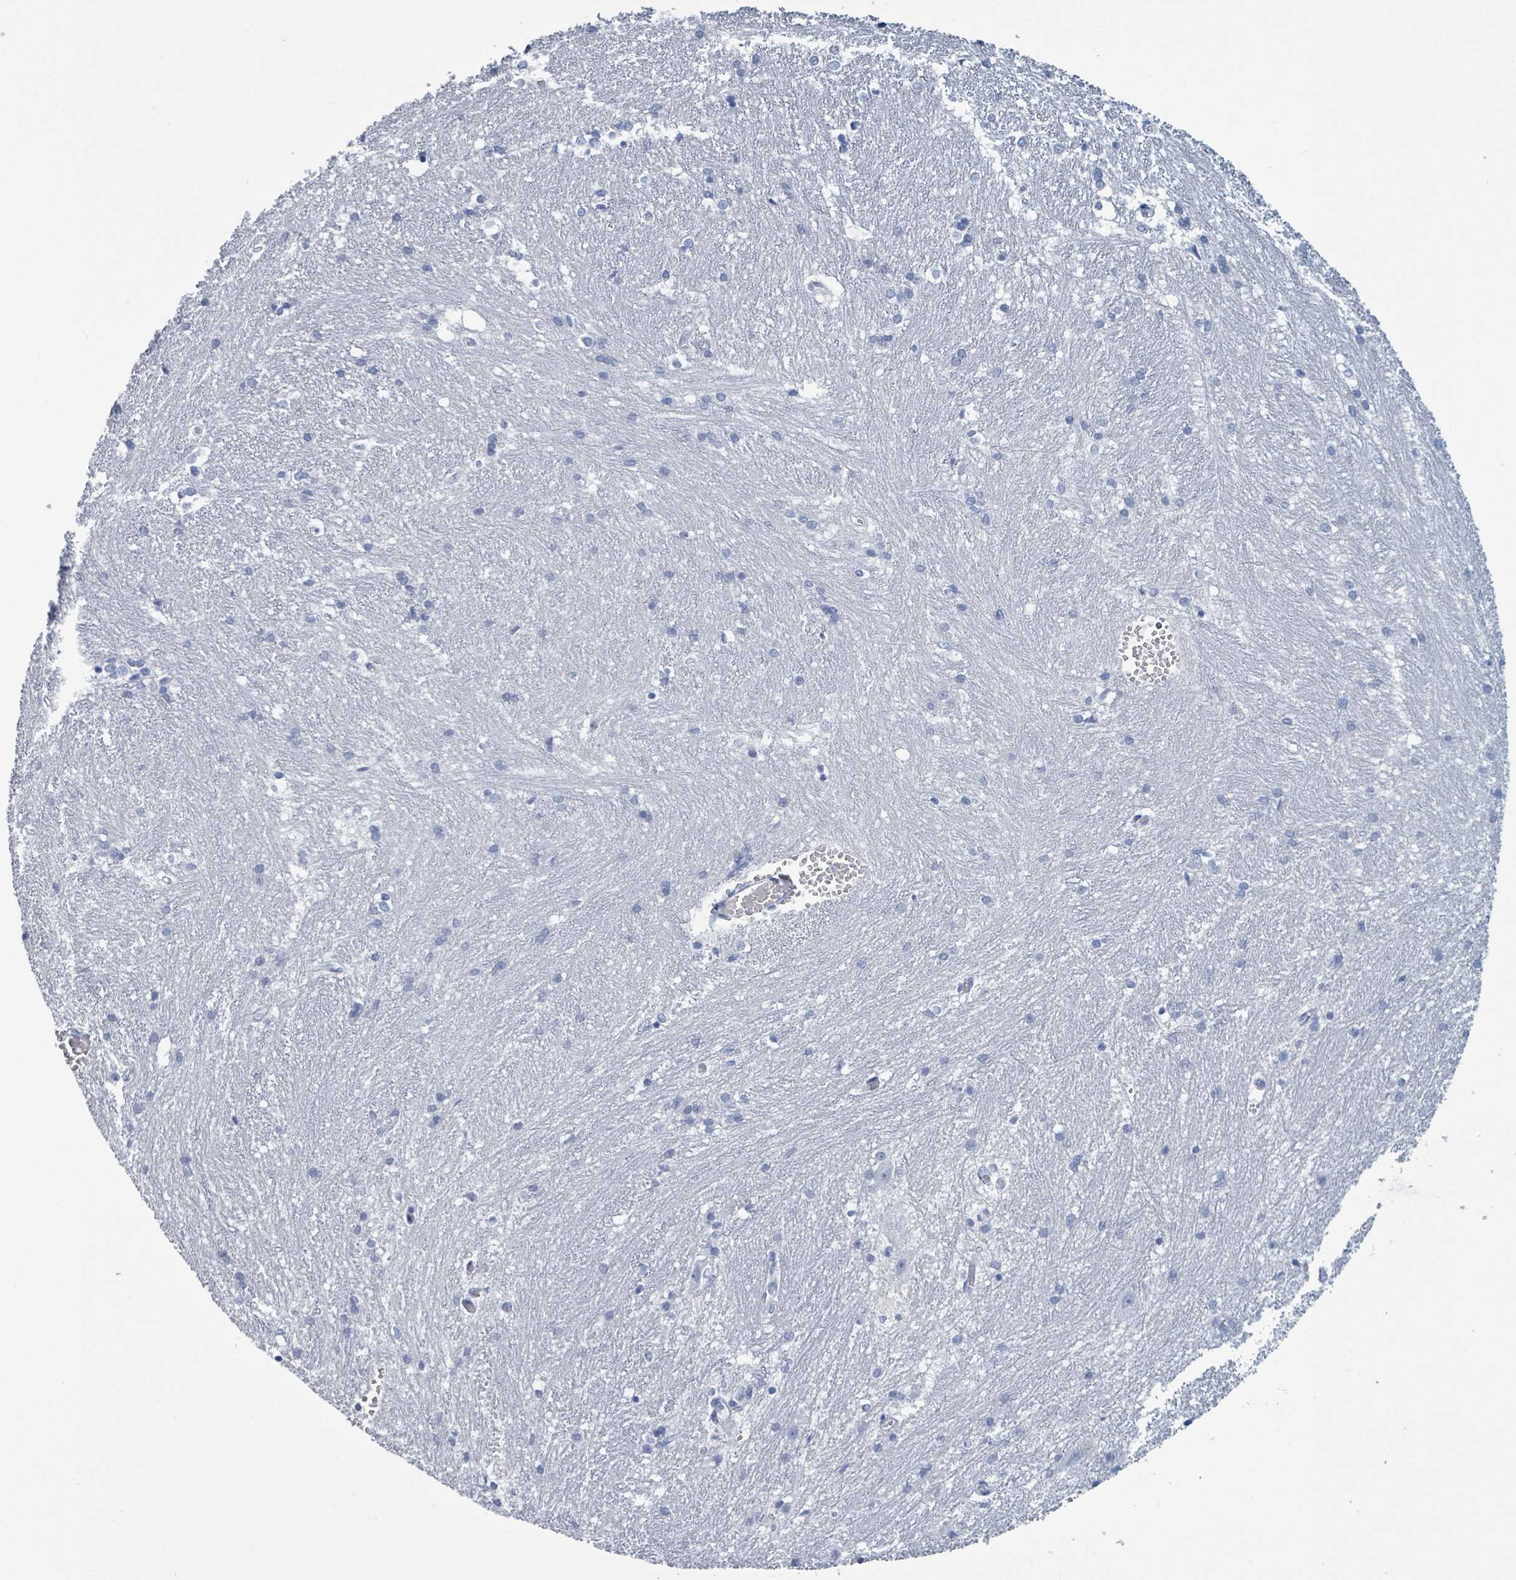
{"staining": {"intensity": "negative", "quantity": "none", "location": "none"}, "tissue": "caudate", "cell_type": "Glial cells", "image_type": "normal", "snomed": [{"axis": "morphology", "description": "Normal tissue, NOS"}, {"axis": "topography", "description": "Lateral ventricle wall"}], "caption": "Immunohistochemical staining of benign caudate exhibits no significant positivity in glial cells. (Stains: DAB (3,3'-diaminobenzidine) IHC with hematoxylin counter stain, Microscopy: brightfield microscopy at high magnification).", "gene": "VPS13D", "patient": {"sex": "male", "age": 37}}